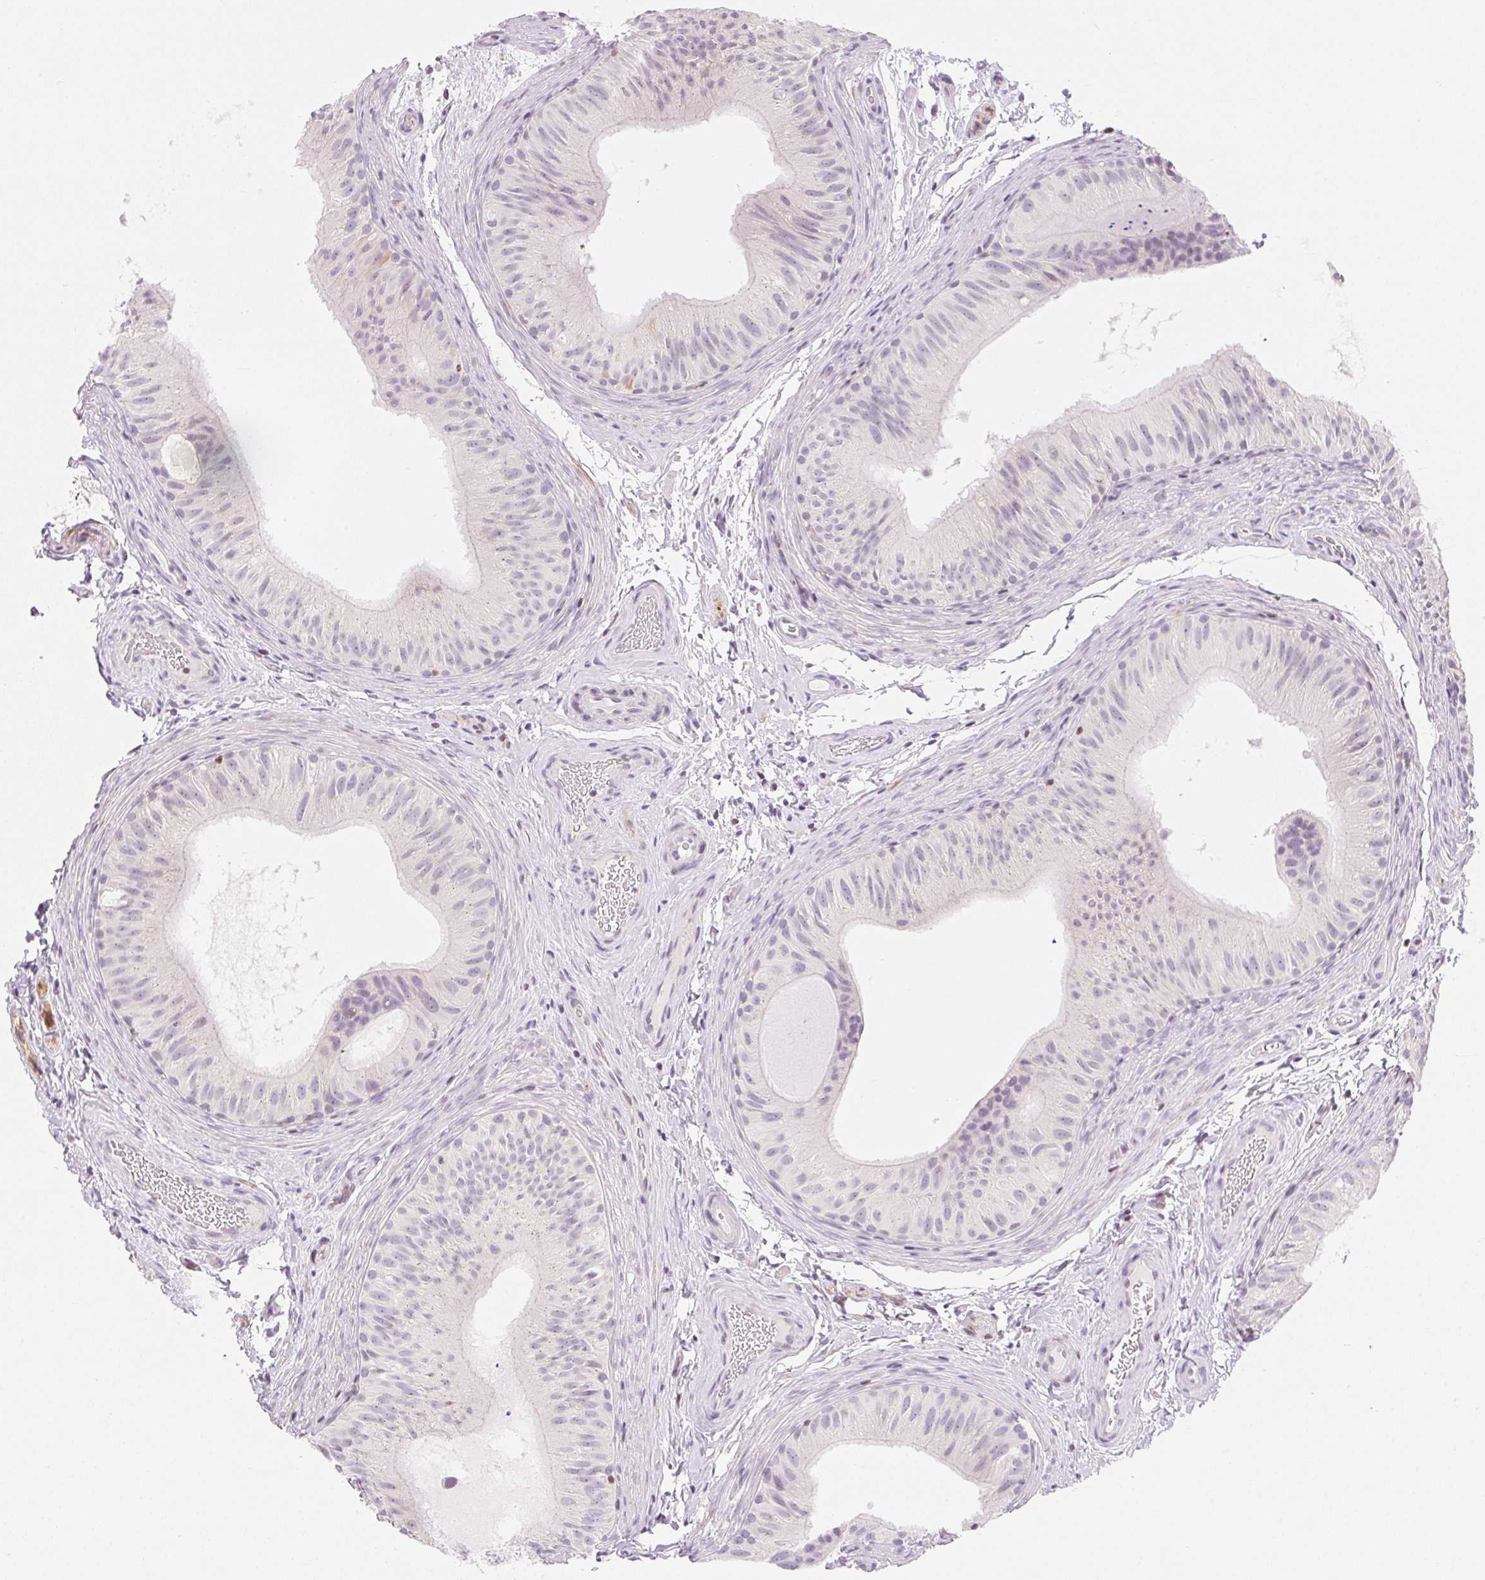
{"staining": {"intensity": "weak", "quantity": "<25%", "location": "cytoplasmic/membranous"}, "tissue": "epididymis", "cell_type": "Glandular cells", "image_type": "normal", "snomed": [{"axis": "morphology", "description": "Normal tissue, NOS"}, {"axis": "topography", "description": "Epididymis"}], "caption": "Immunohistochemistry histopathology image of normal epididymis: epididymis stained with DAB (3,3'-diaminobenzidine) demonstrates no significant protein expression in glandular cells. (Stains: DAB (3,3'-diaminobenzidine) immunohistochemistry (IHC) with hematoxylin counter stain, Microscopy: brightfield microscopy at high magnification).", "gene": "CASKIN1", "patient": {"sex": "male", "age": 24}}